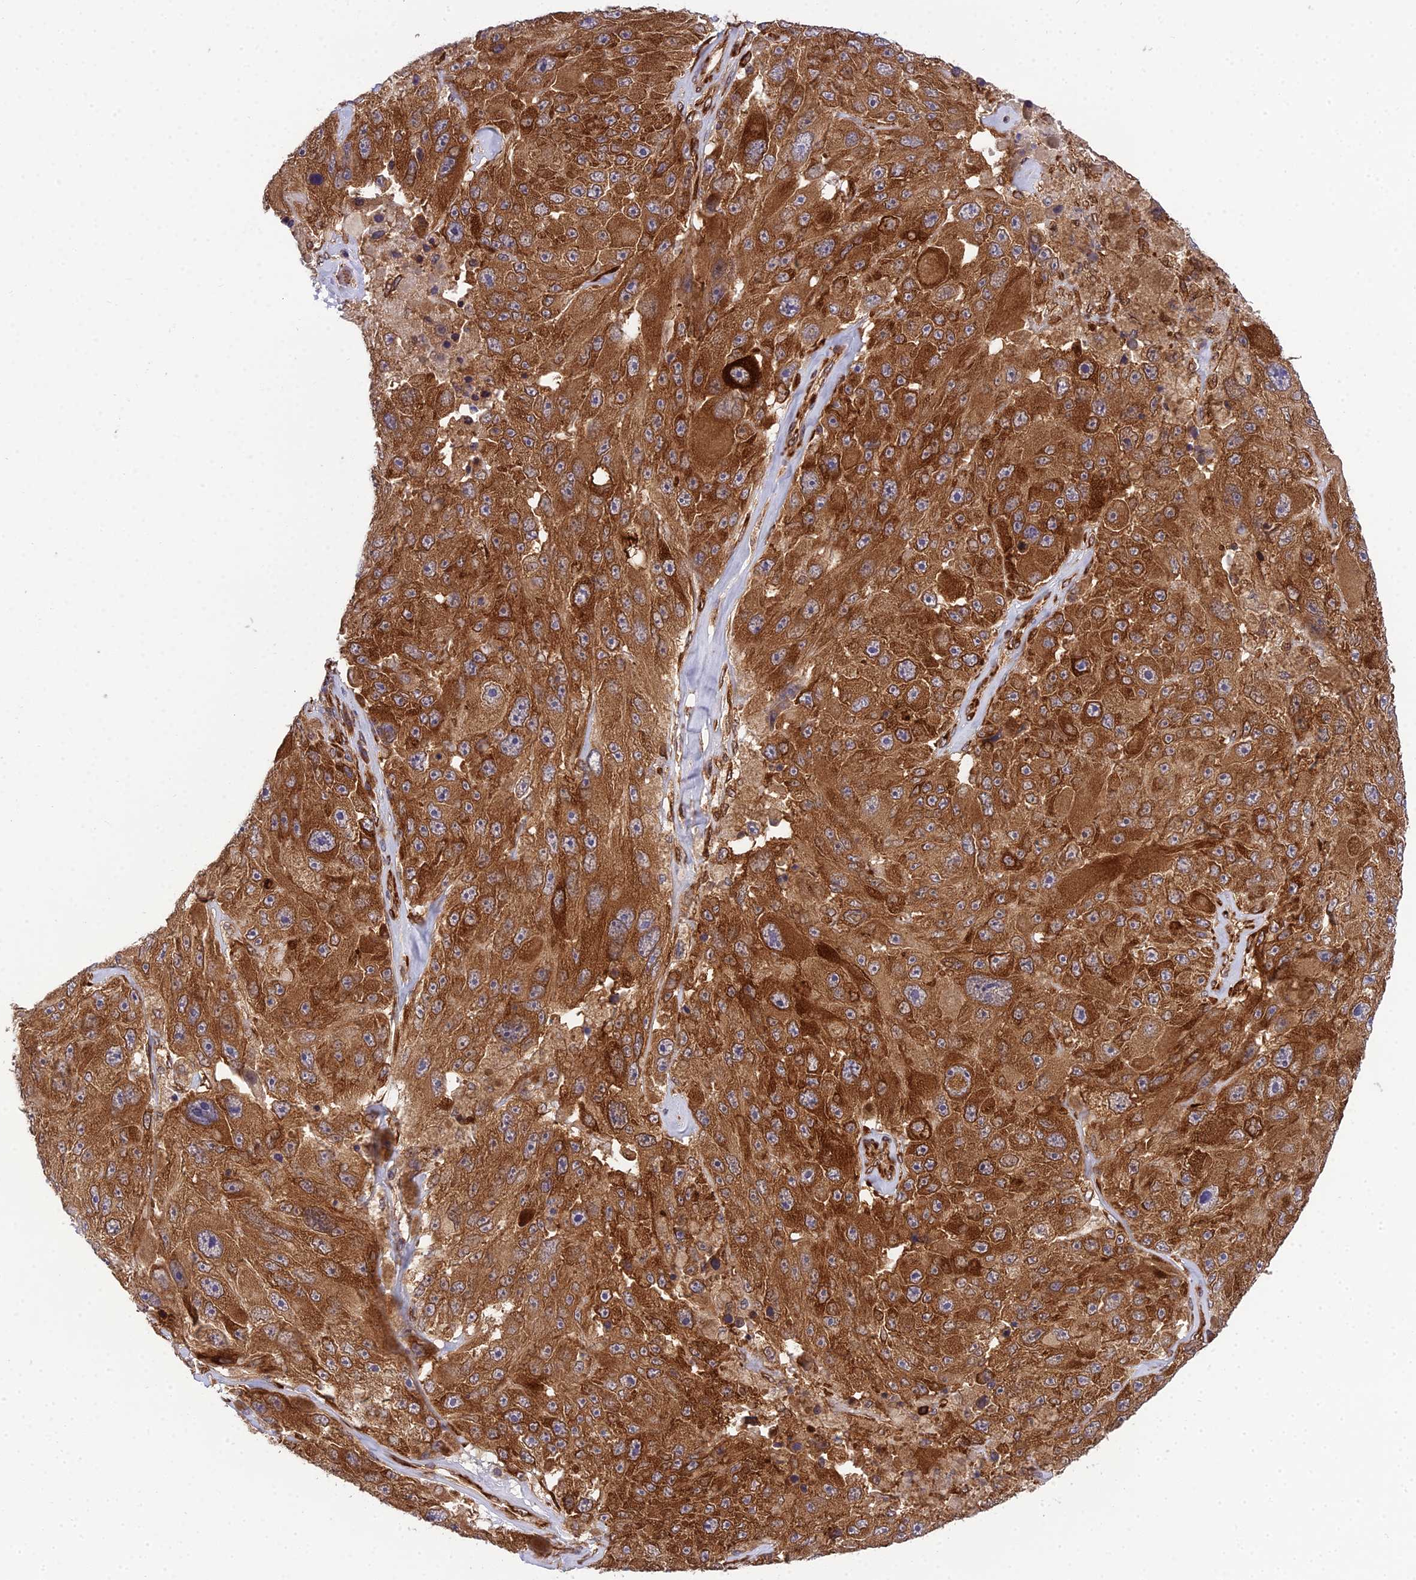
{"staining": {"intensity": "strong", "quantity": ">75%", "location": "cytoplasmic/membranous"}, "tissue": "melanoma", "cell_type": "Tumor cells", "image_type": "cancer", "snomed": [{"axis": "morphology", "description": "Malignant melanoma, Metastatic site"}, {"axis": "topography", "description": "Lymph node"}], "caption": "Immunohistochemistry (IHC) (DAB) staining of human malignant melanoma (metastatic site) reveals strong cytoplasmic/membranous protein expression in approximately >75% of tumor cells.", "gene": "DHCR7", "patient": {"sex": "male", "age": 62}}